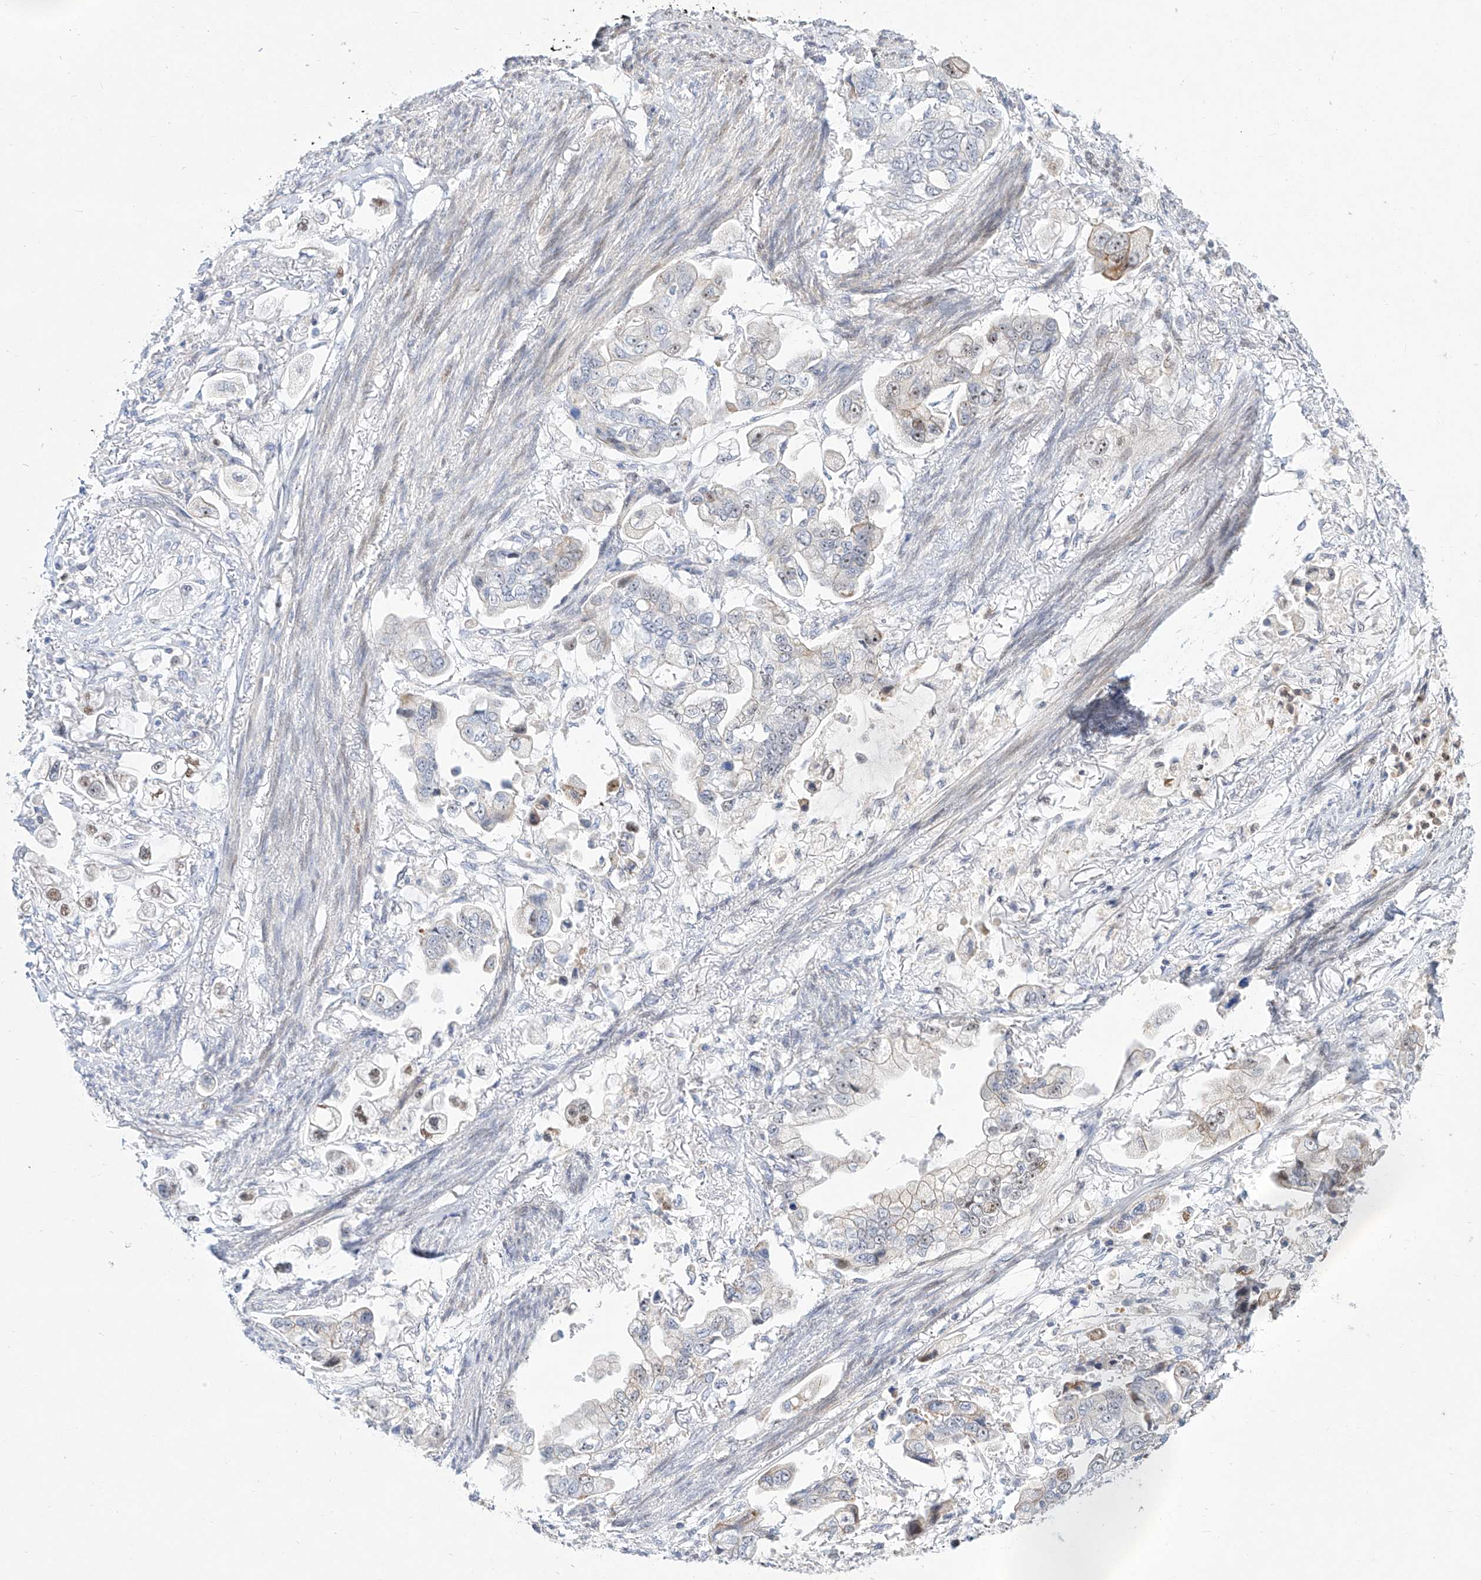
{"staining": {"intensity": "weak", "quantity": "<25%", "location": "nuclear"}, "tissue": "stomach cancer", "cell_type": "Tumor cells", "image_type": "cancer", "snomed": [{"axis": "morphology", "description": "Adenocarcinoma, NOS"}, {"axis": "topography", "description": "Stomach"}], "caption": "DAB (3,3'-diaminobenzidine) immunohistochemical staining of stomach cancer (adenocarcinoma) reveals no significant positivity in tumor cells.", "gene": "SNU13", "patient": {"sex": "male", "age": 62}}